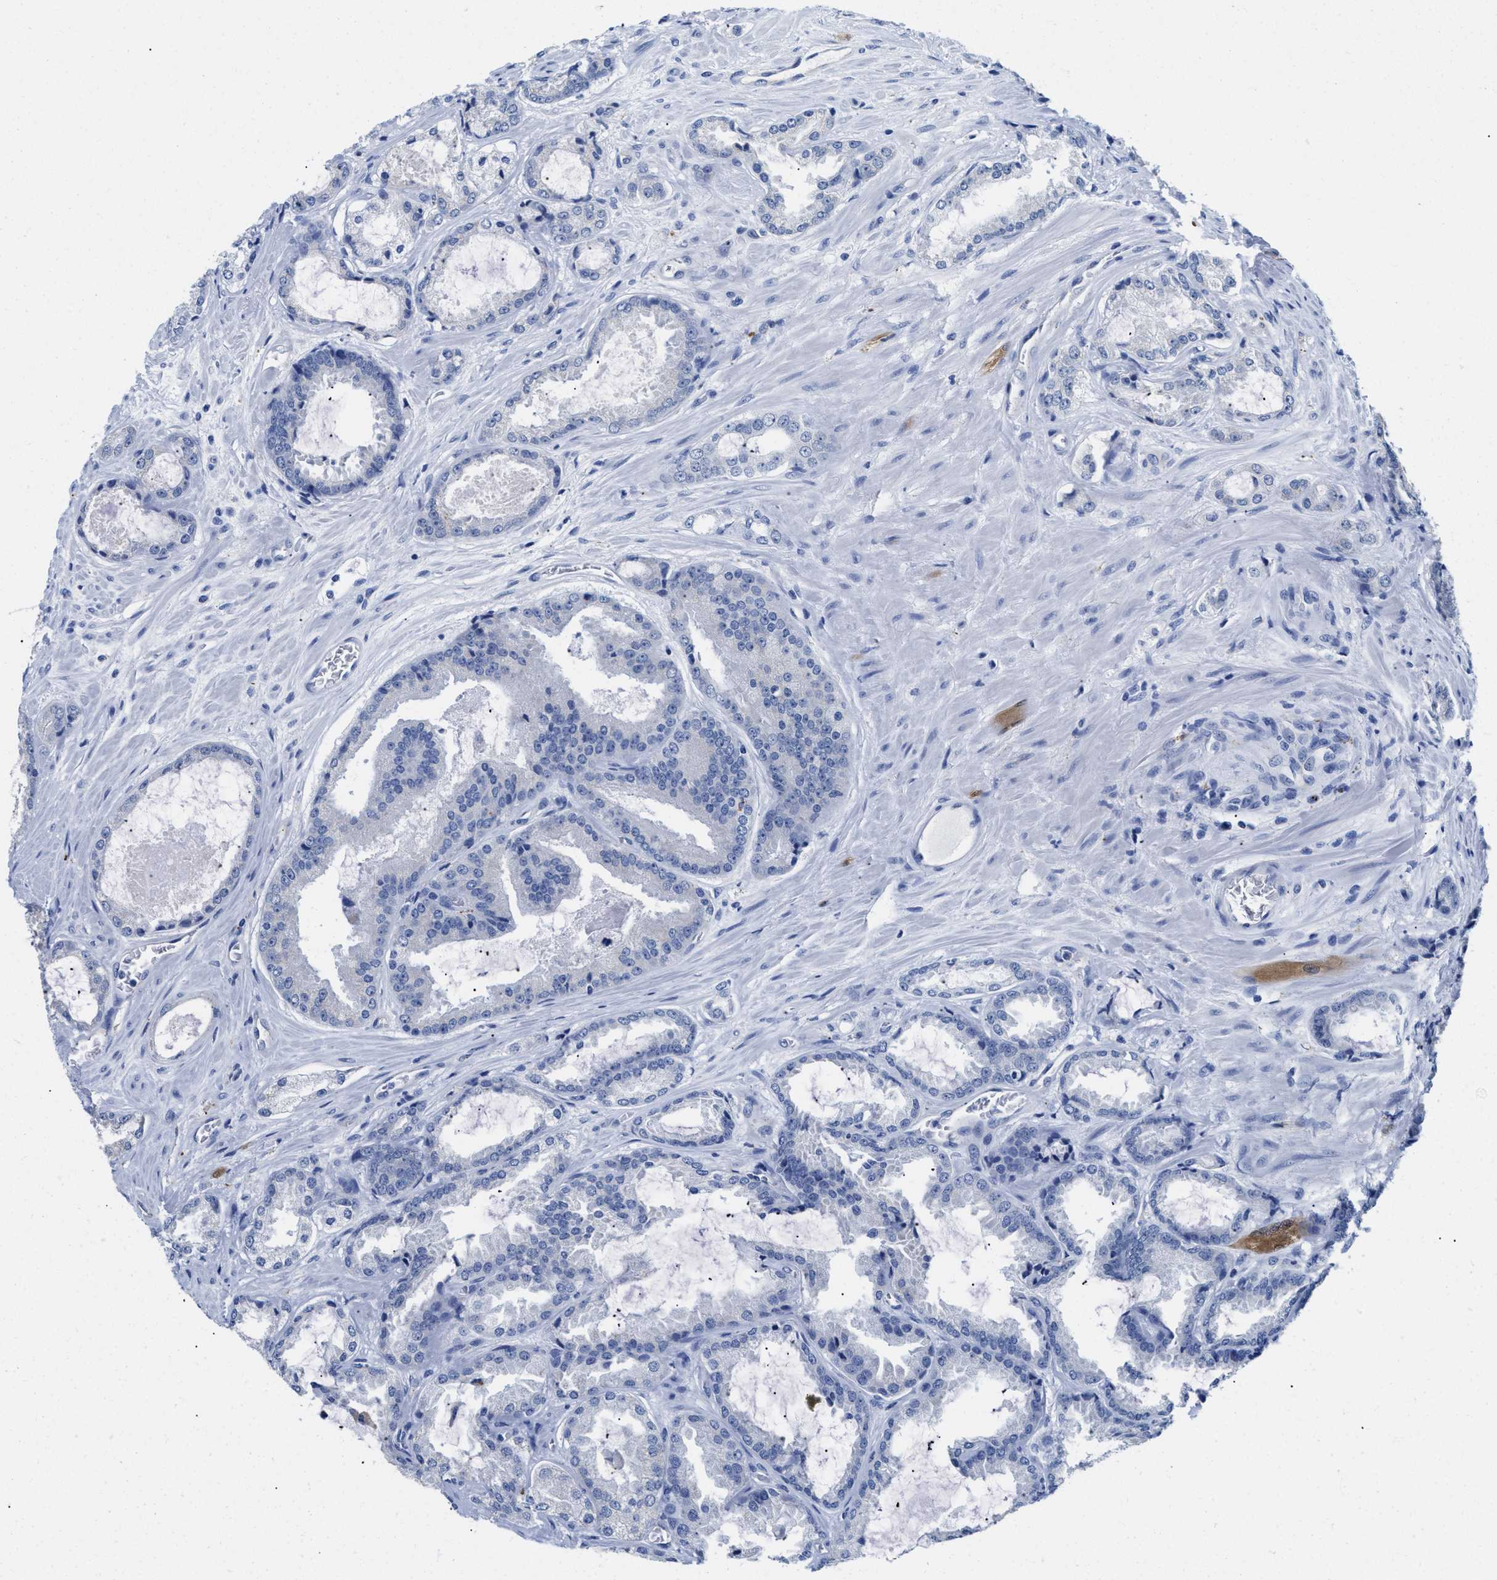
{"staining": {"intensity": "negative", "quantity": "none", "location": "none"}, "tissue": "prostate cancer", "cell_type": "Tumor cells", "image_type": "cancer", "snomed": [{"axis": "morphology", "description": "Adenocarcinoma, High grade"}, {"axis": "topography", "description": "Prostate"}], "caption": "Immunohistochemical staining of prostate high-grade adenocarcinoma shows no significant positivity in tumor cells.", "gene": "APOBEC2", "patient": {"sex": "male", "age": 65}}